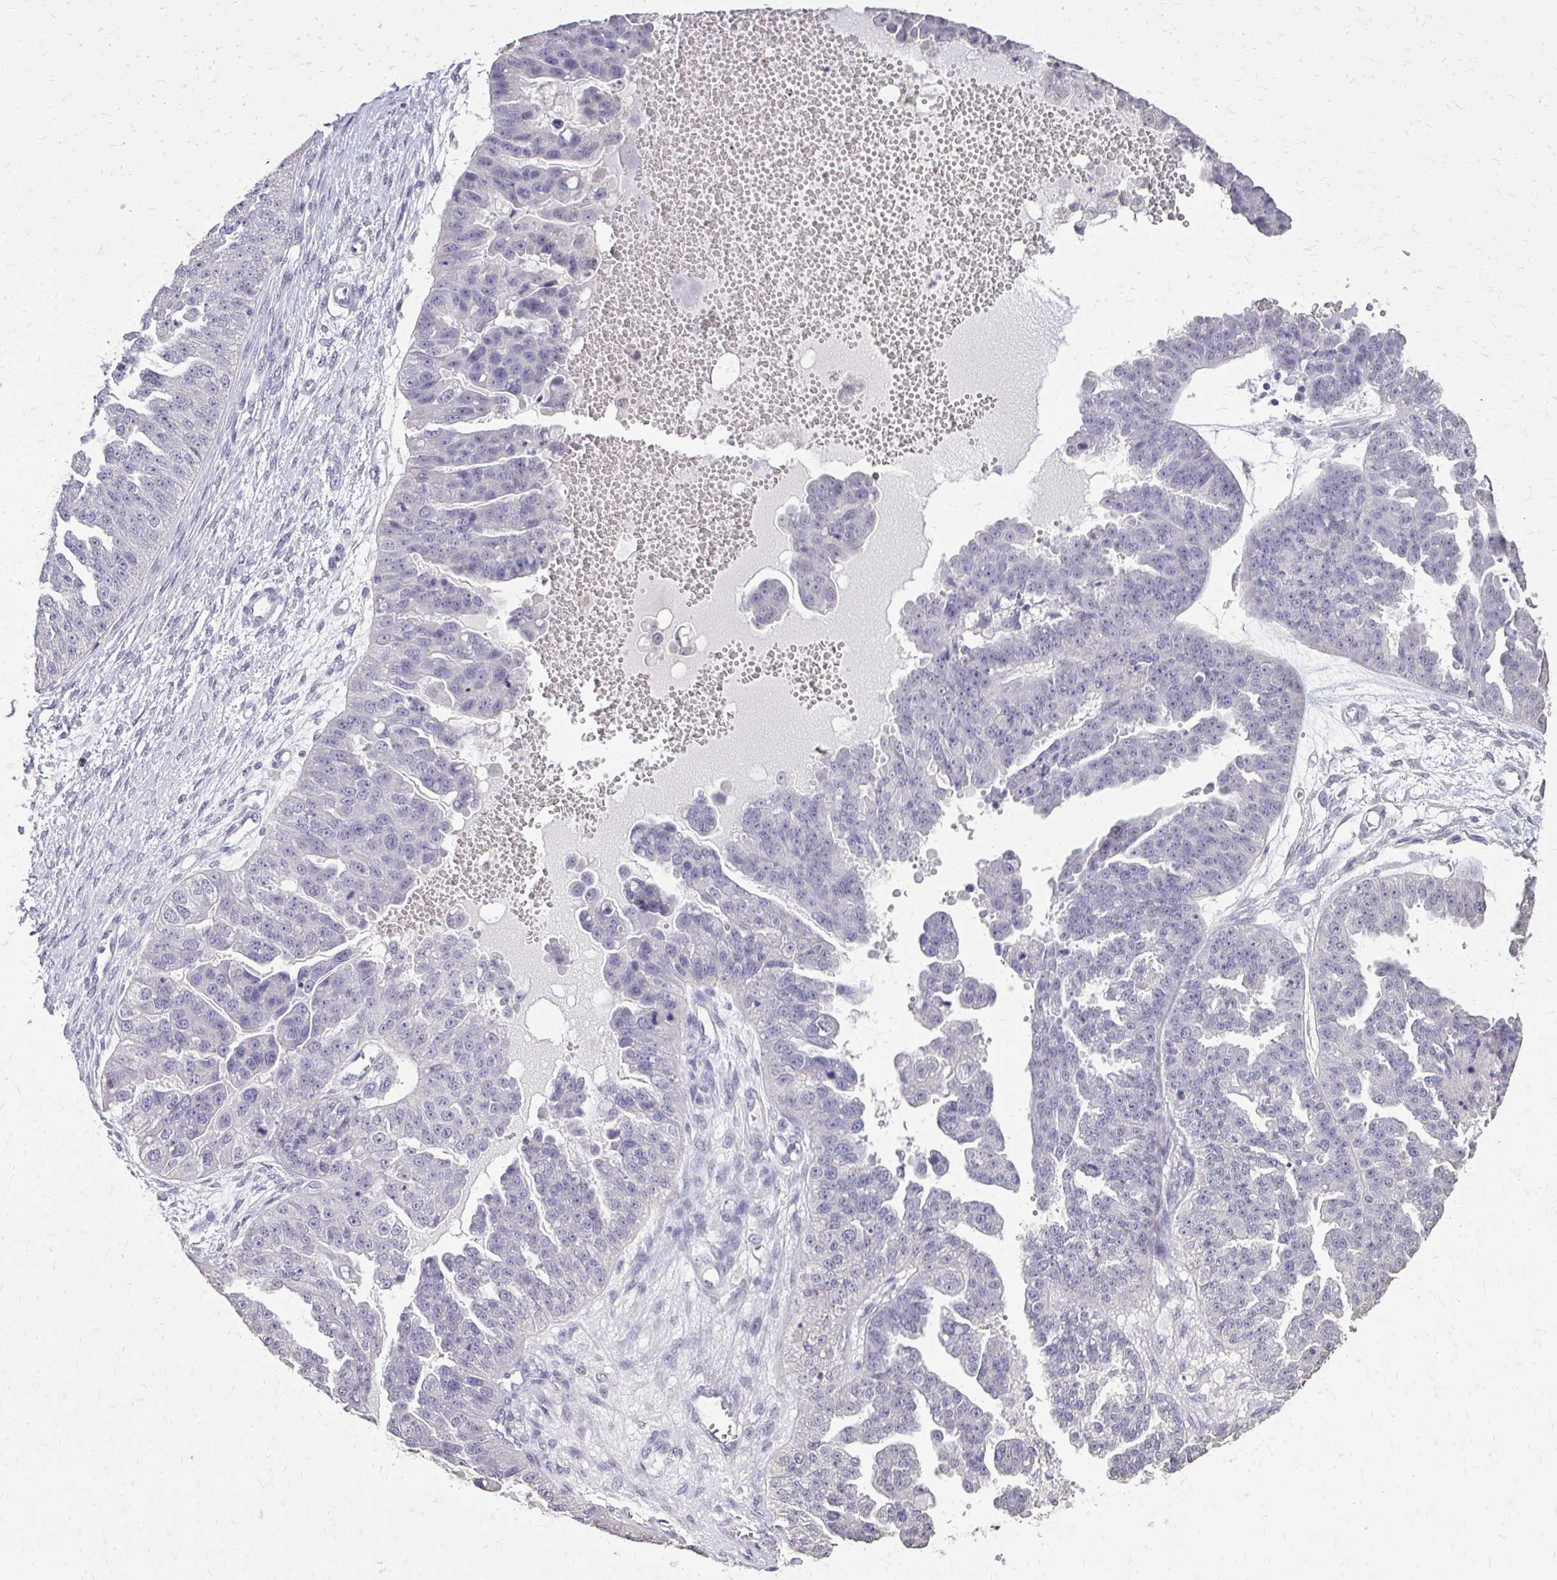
{"staining": {"intensity": "negative", "quantity": "none", "location": "none"}, "tissue": "ovarian cancer", "cell_type": "Tumor cells", "image_type": "cancer", "snomed": [{"axis": "morphology", "description": "Cystadenocarcinoma, serous, NOS"}, {"axis": "topography", "description": "Ovary"}], "caption": "IHC of human serous cystadenocarcinoma (ovarian) demonstrates no expression in tumor cells.", "gene": "AKAP5", "patient": {"sex": "female", "age": 58}}